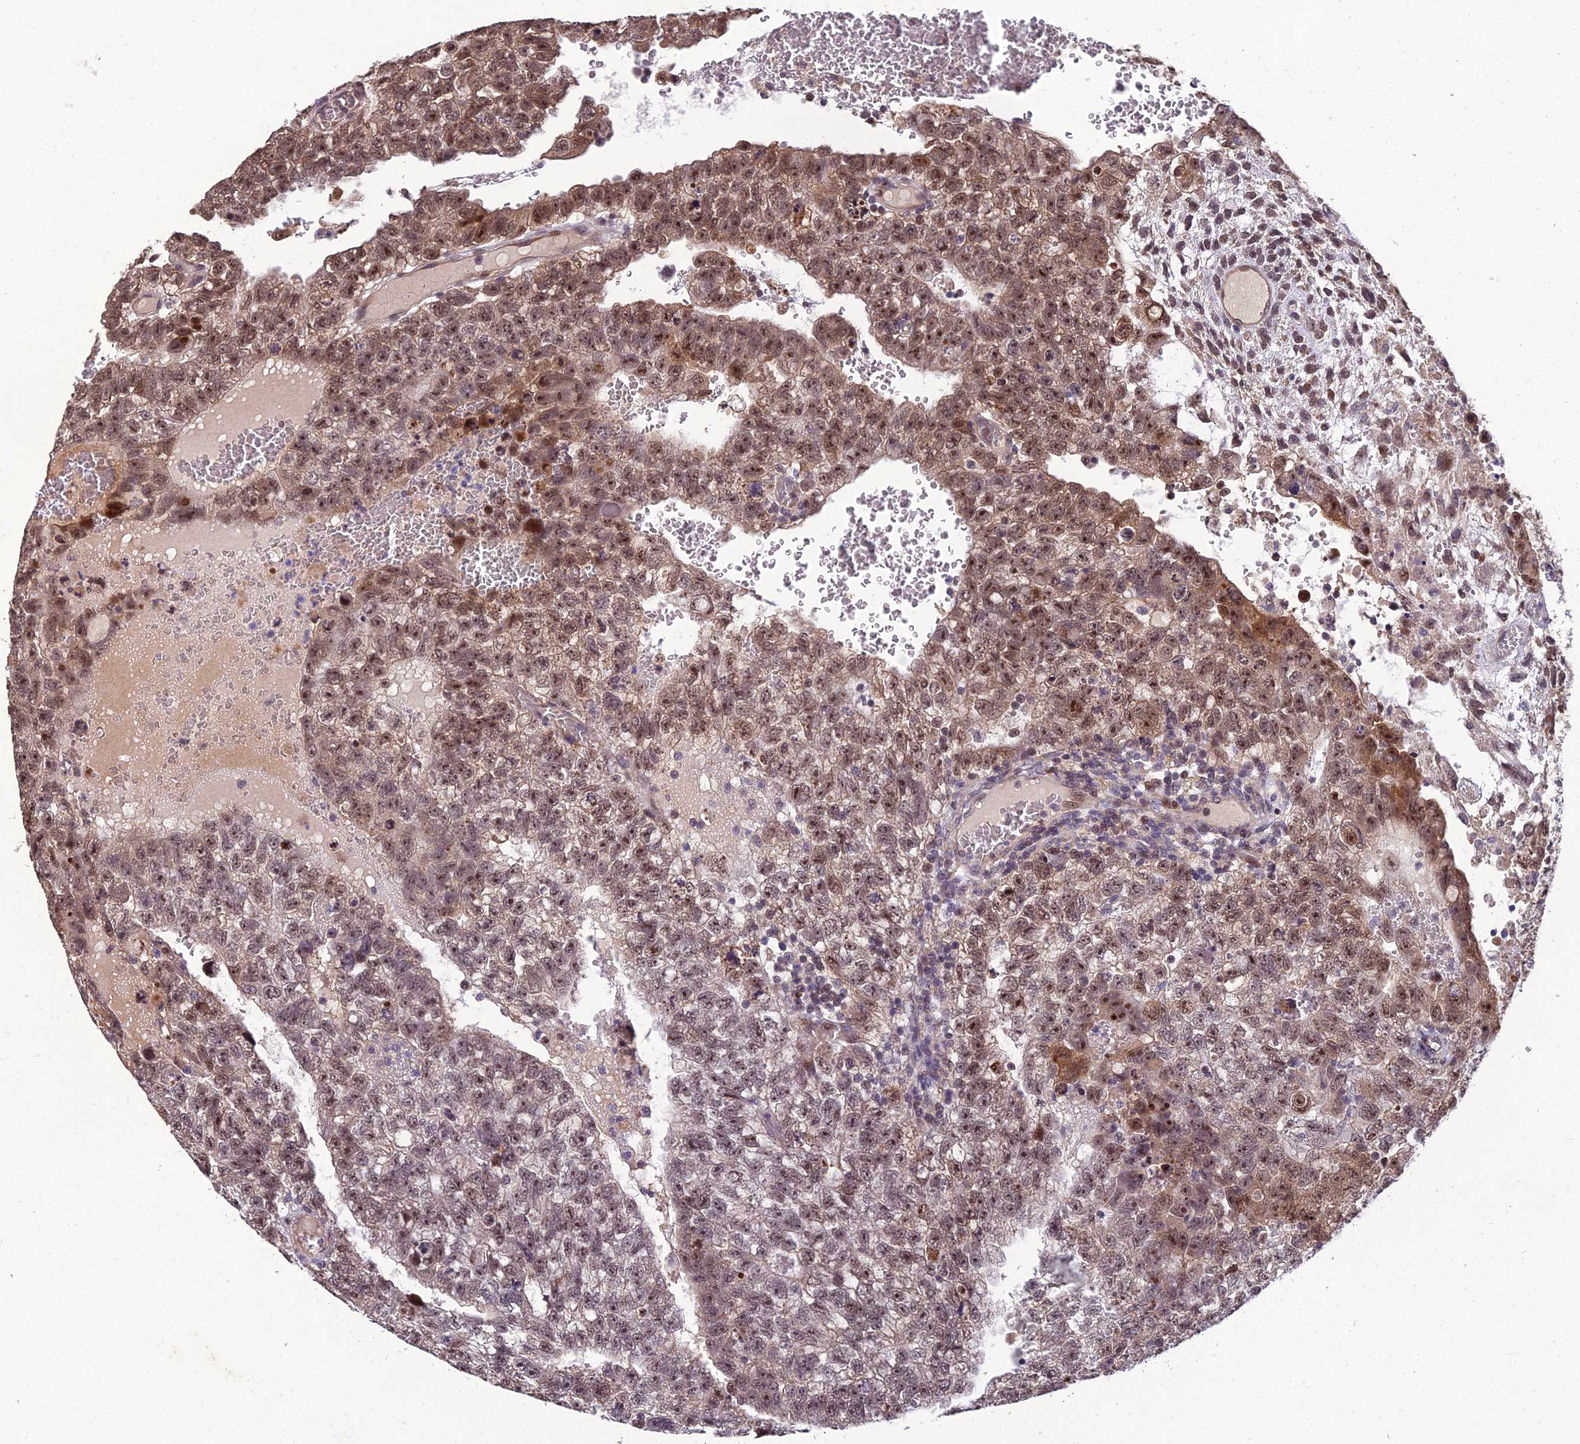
{"staining": {"intensity": "moderate", "quantity": ">75%", "location": "cytoplasmic/membranous,nuclear"}, "tissue": "testis cancer", "cell_type": "Tumor cells", "image_type": "cancer", "snomed": [{"axis": "morphology", "description": "Carcinoma, Embryonal, NOS"}, {"axis": "topography", "description": "Testis"}], "caption": "High-magnification brightfield microscopy of testis embryonal carcinoma stained with DAB (3,3'-diaminobenzidine) (brown) and counterstained with hematoxylin (blue). tumor cells exhibit moderate cytoplasmic/membranous and nuclear staining is present in approximately>75% of cells. (DAB (3,3'-diaminobenzidine) IHC with brightfield microscopy, high magnification).", "gene": "GRWD1", "patient": {"sex": "male", "age": 26}}